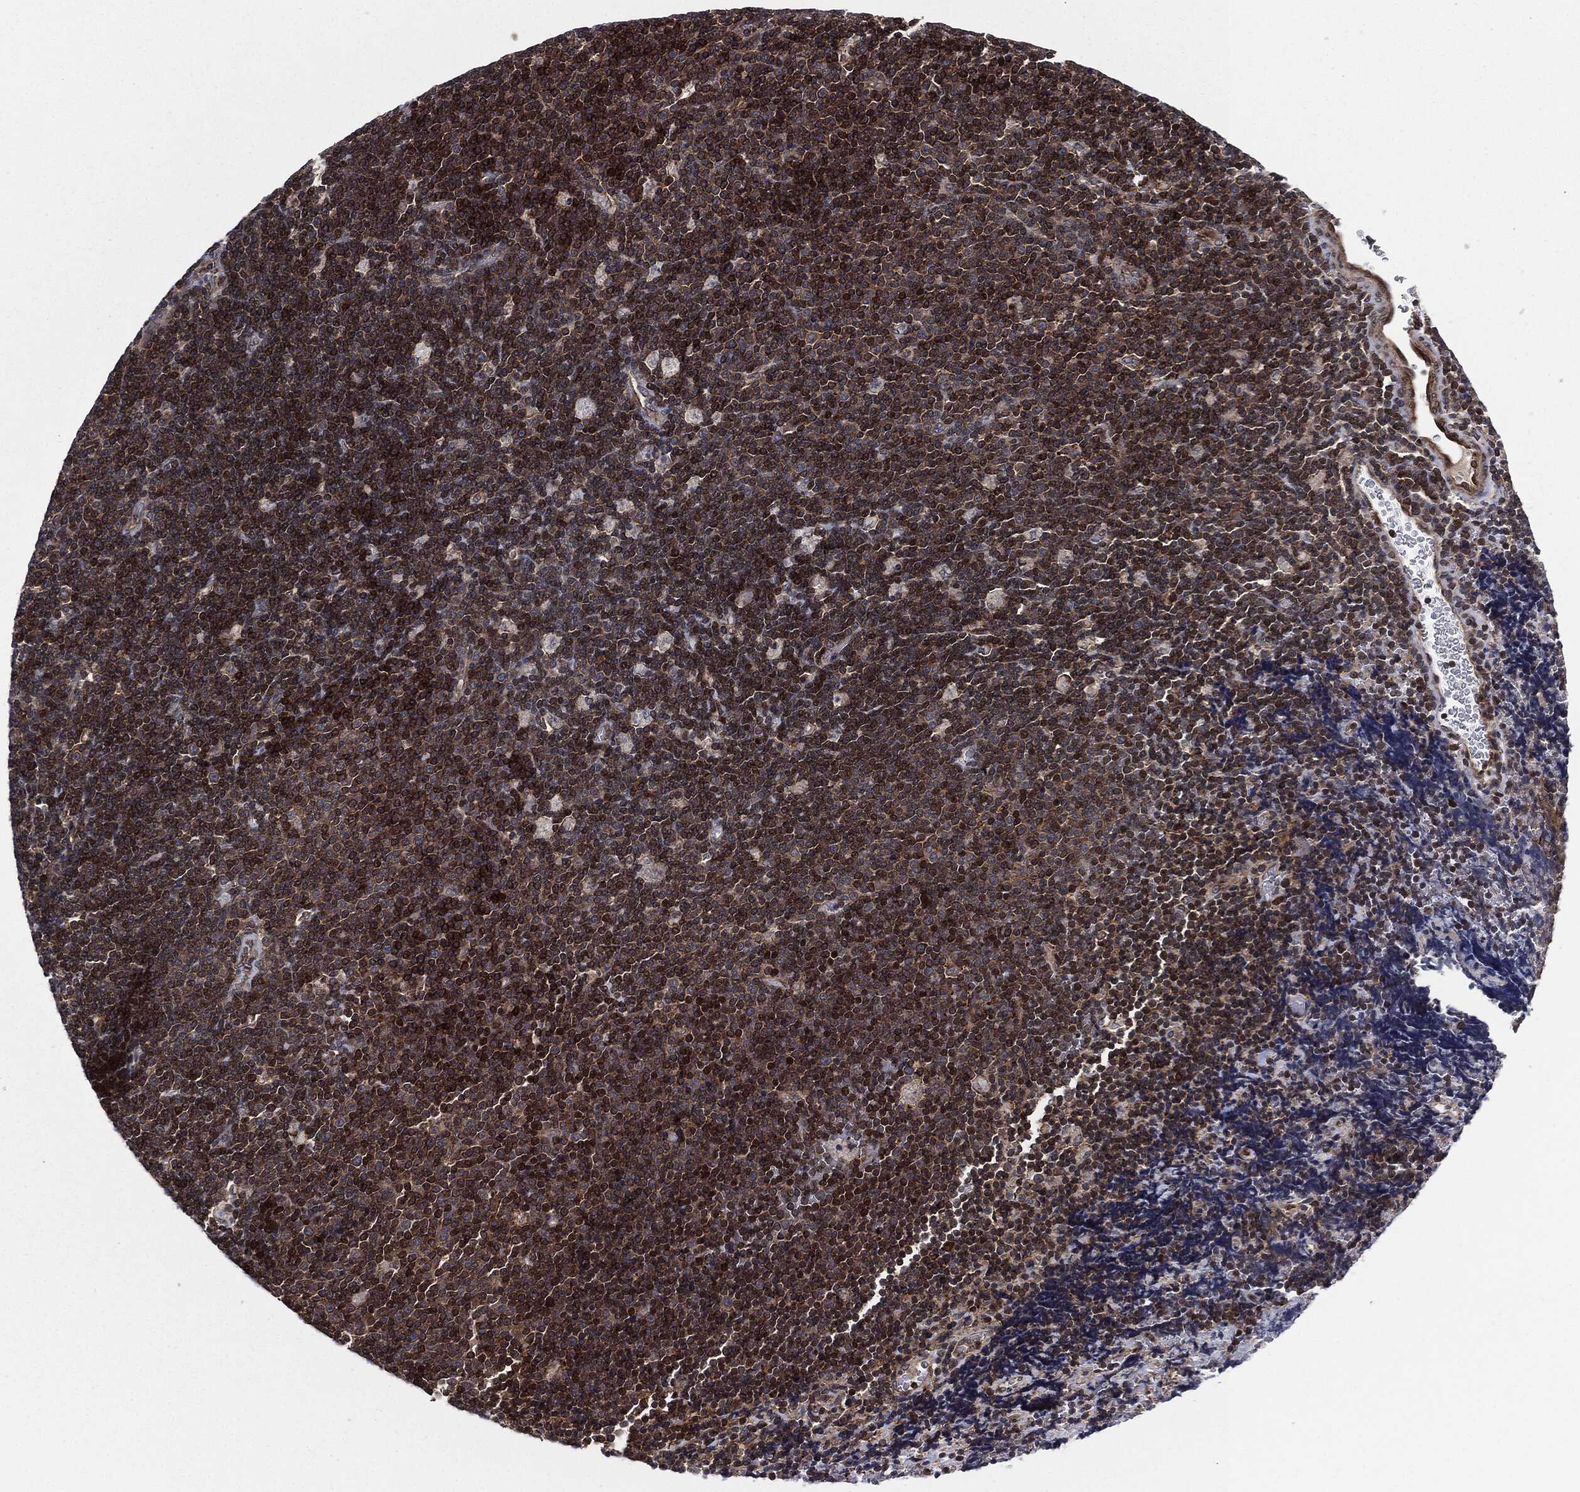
{"staining": {"intensity": "strong", "quantity": ">75%", "location": "cytoplasmic/membranous"}, "tissue": "lymphoma", "cell_type": "Tumor cells", "image_type": "cancer", "snomed": [{"axis": "morphology", "description": "Malignant lymphoma, non-Hodgkin's type, Low grade"}, {"axis": "topography", "description": "Brain"}], "caption": "Immunohistochemistry (IHC) micrograph of lymphoma stained for a protein (brown), which exhibits high levels of strong cytoplasmic/membranous staining in approximately >75% of tumor cells.", "gene": "UBR1", "patient": {"sex": "female", "age": 66}}